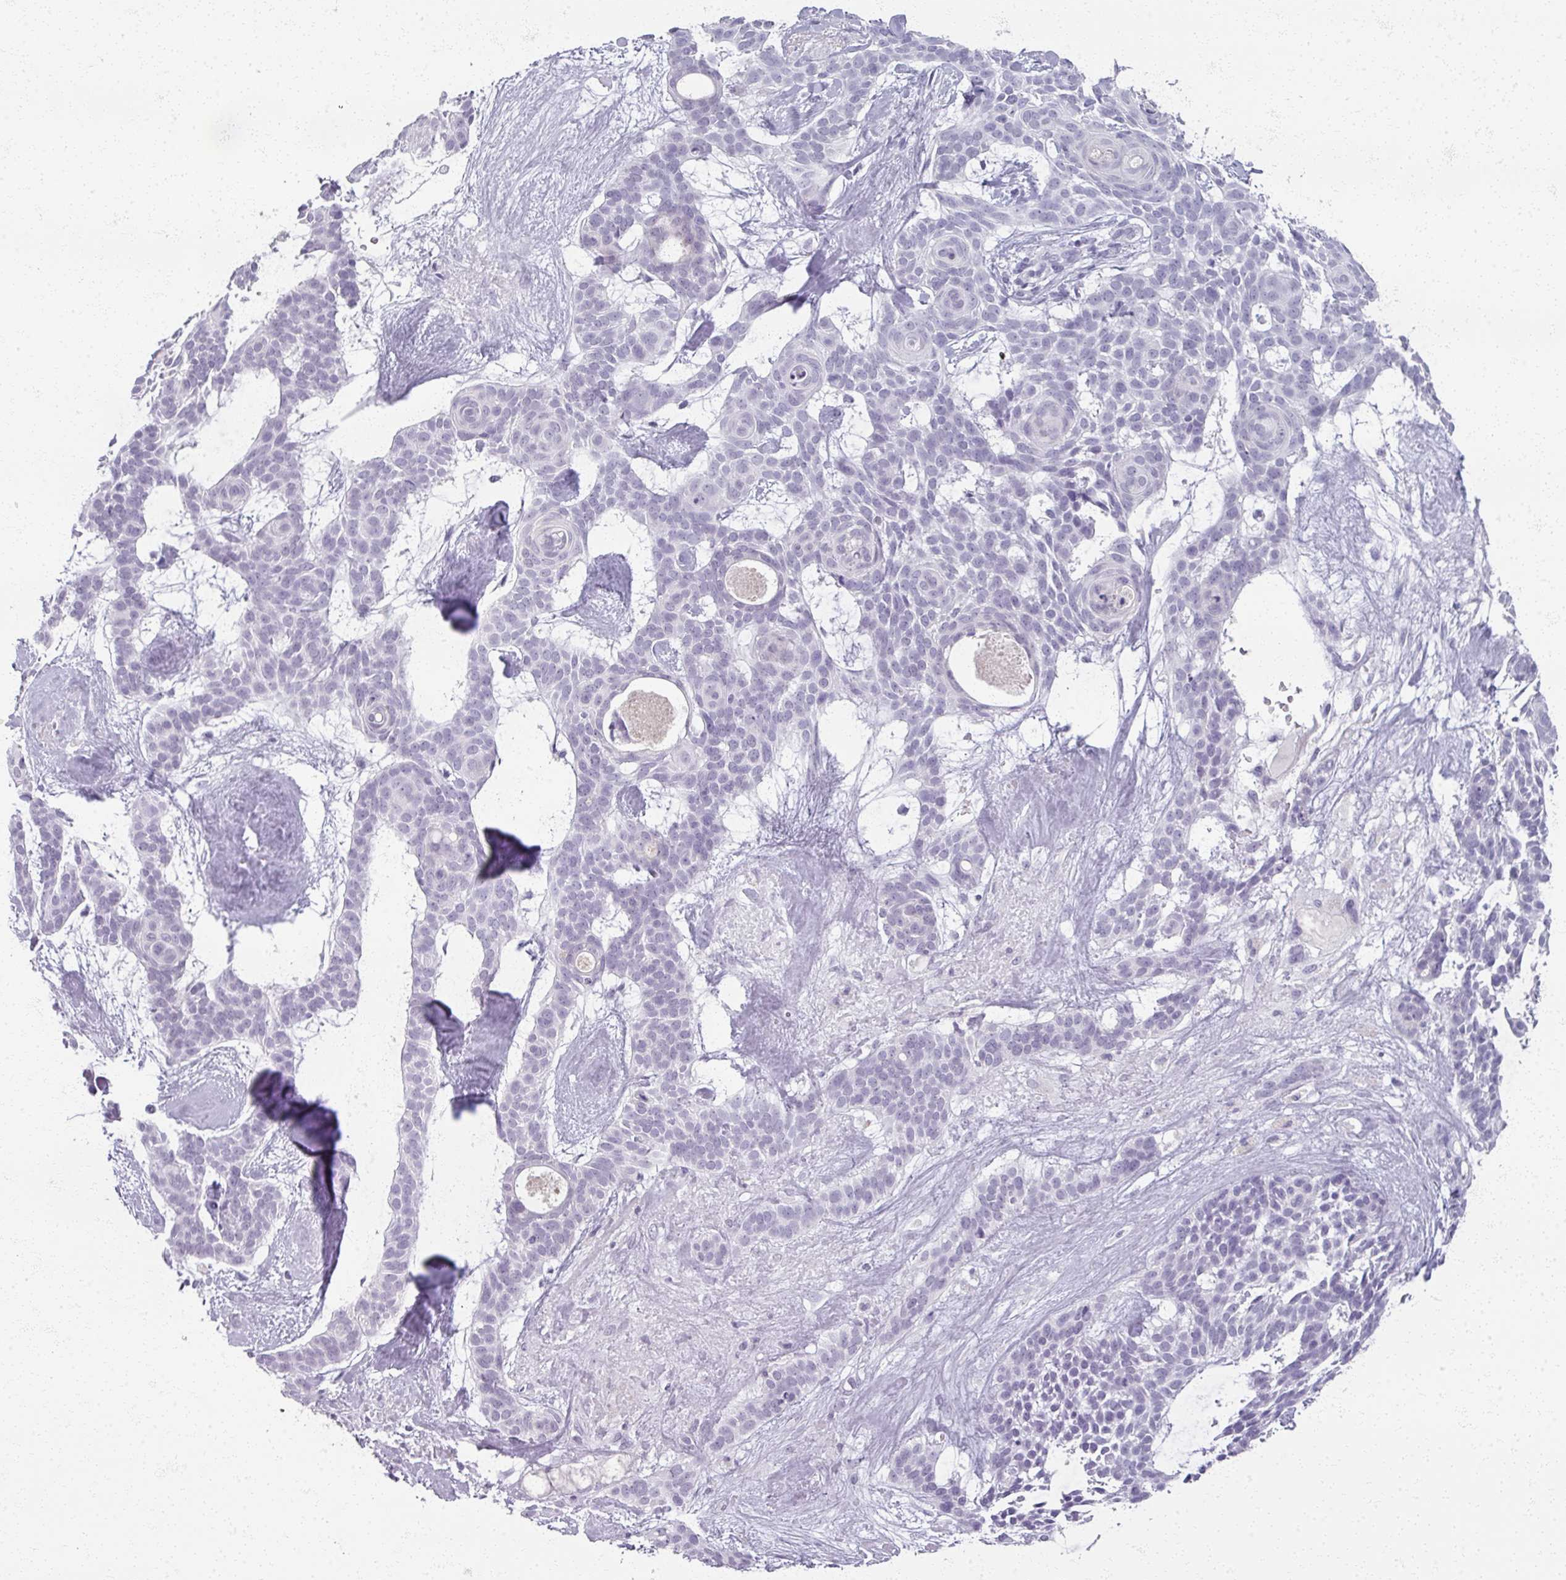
{"staining": {"intensity": "negative", "quantity": "none", "location": "none"}, "tissue": "skin cancer", "cell_type": "Tumor cells", "image_type": "cancer", "snomed": [{"axis": "morphology", "description": "Basal cell carcinoma"}, {"axis": "topography", "description": "Skin"}], "caption": "Tumor cells are negative for brown protein staining in skin cancer (basal cell carcinoma).", "gene": "RFPL2", "patient": {"sex": "male", "age": 61}}